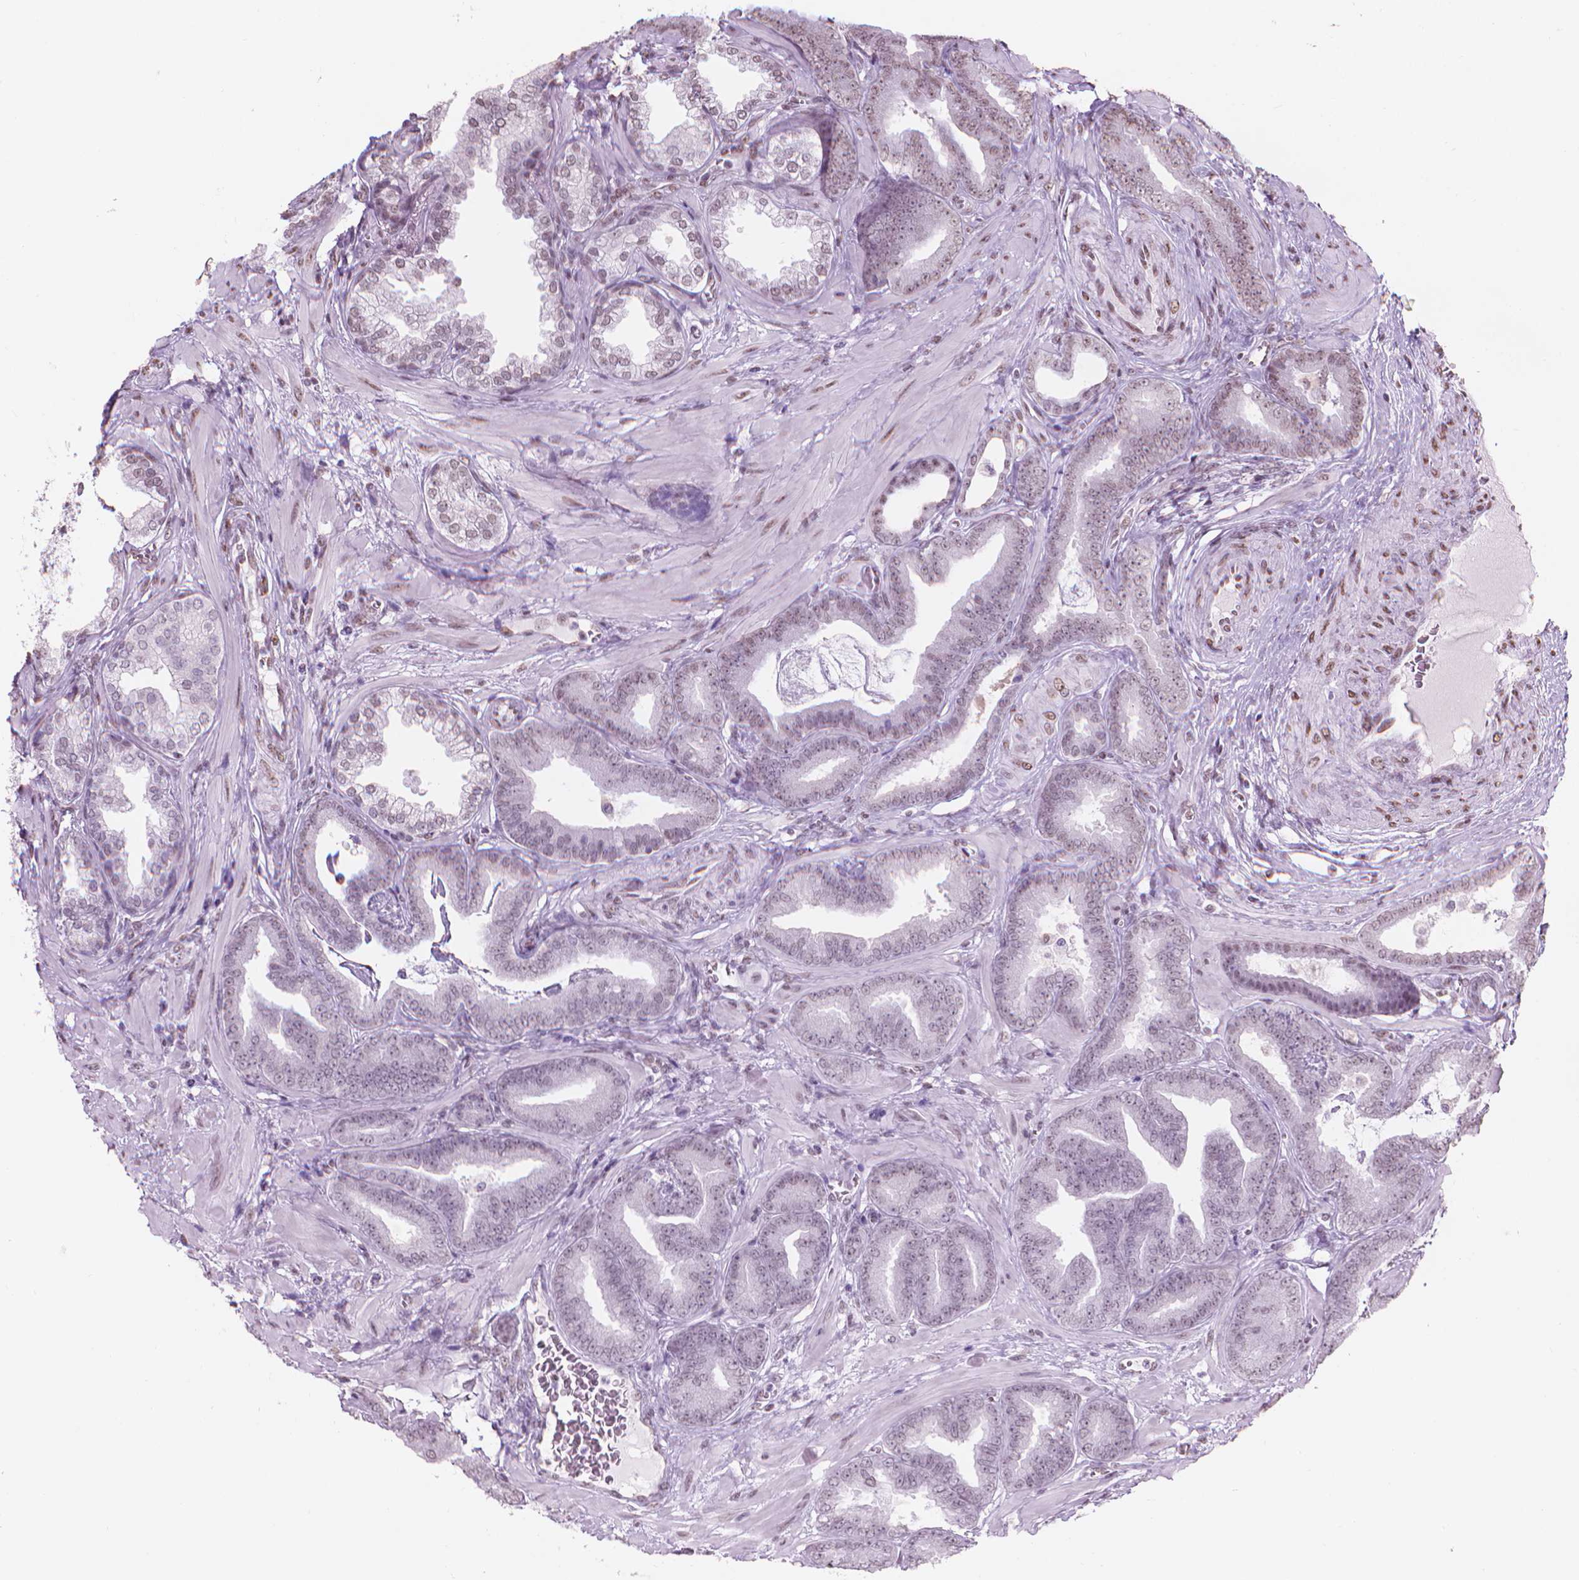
{"staining": {"intensity": "weak", "quantity": "<25%", "location": "nuclear"}, "tissue": "prostate cancer", "cell_type": "Tumor cells", "image_type": "cancer", "snomed": [{"axis": "morphology", "description": "Adenocarcinoma, Low grade"}, {"axis": "topography", "description": "Prostate"}], "caption": "IHC image of human prostate adenocarcinoma (low-grade) stained for a protein (brown), which displays no staining in tumor cells.", "gene": "PIAS2", "patient": {"sex": "male", "age": 63}}